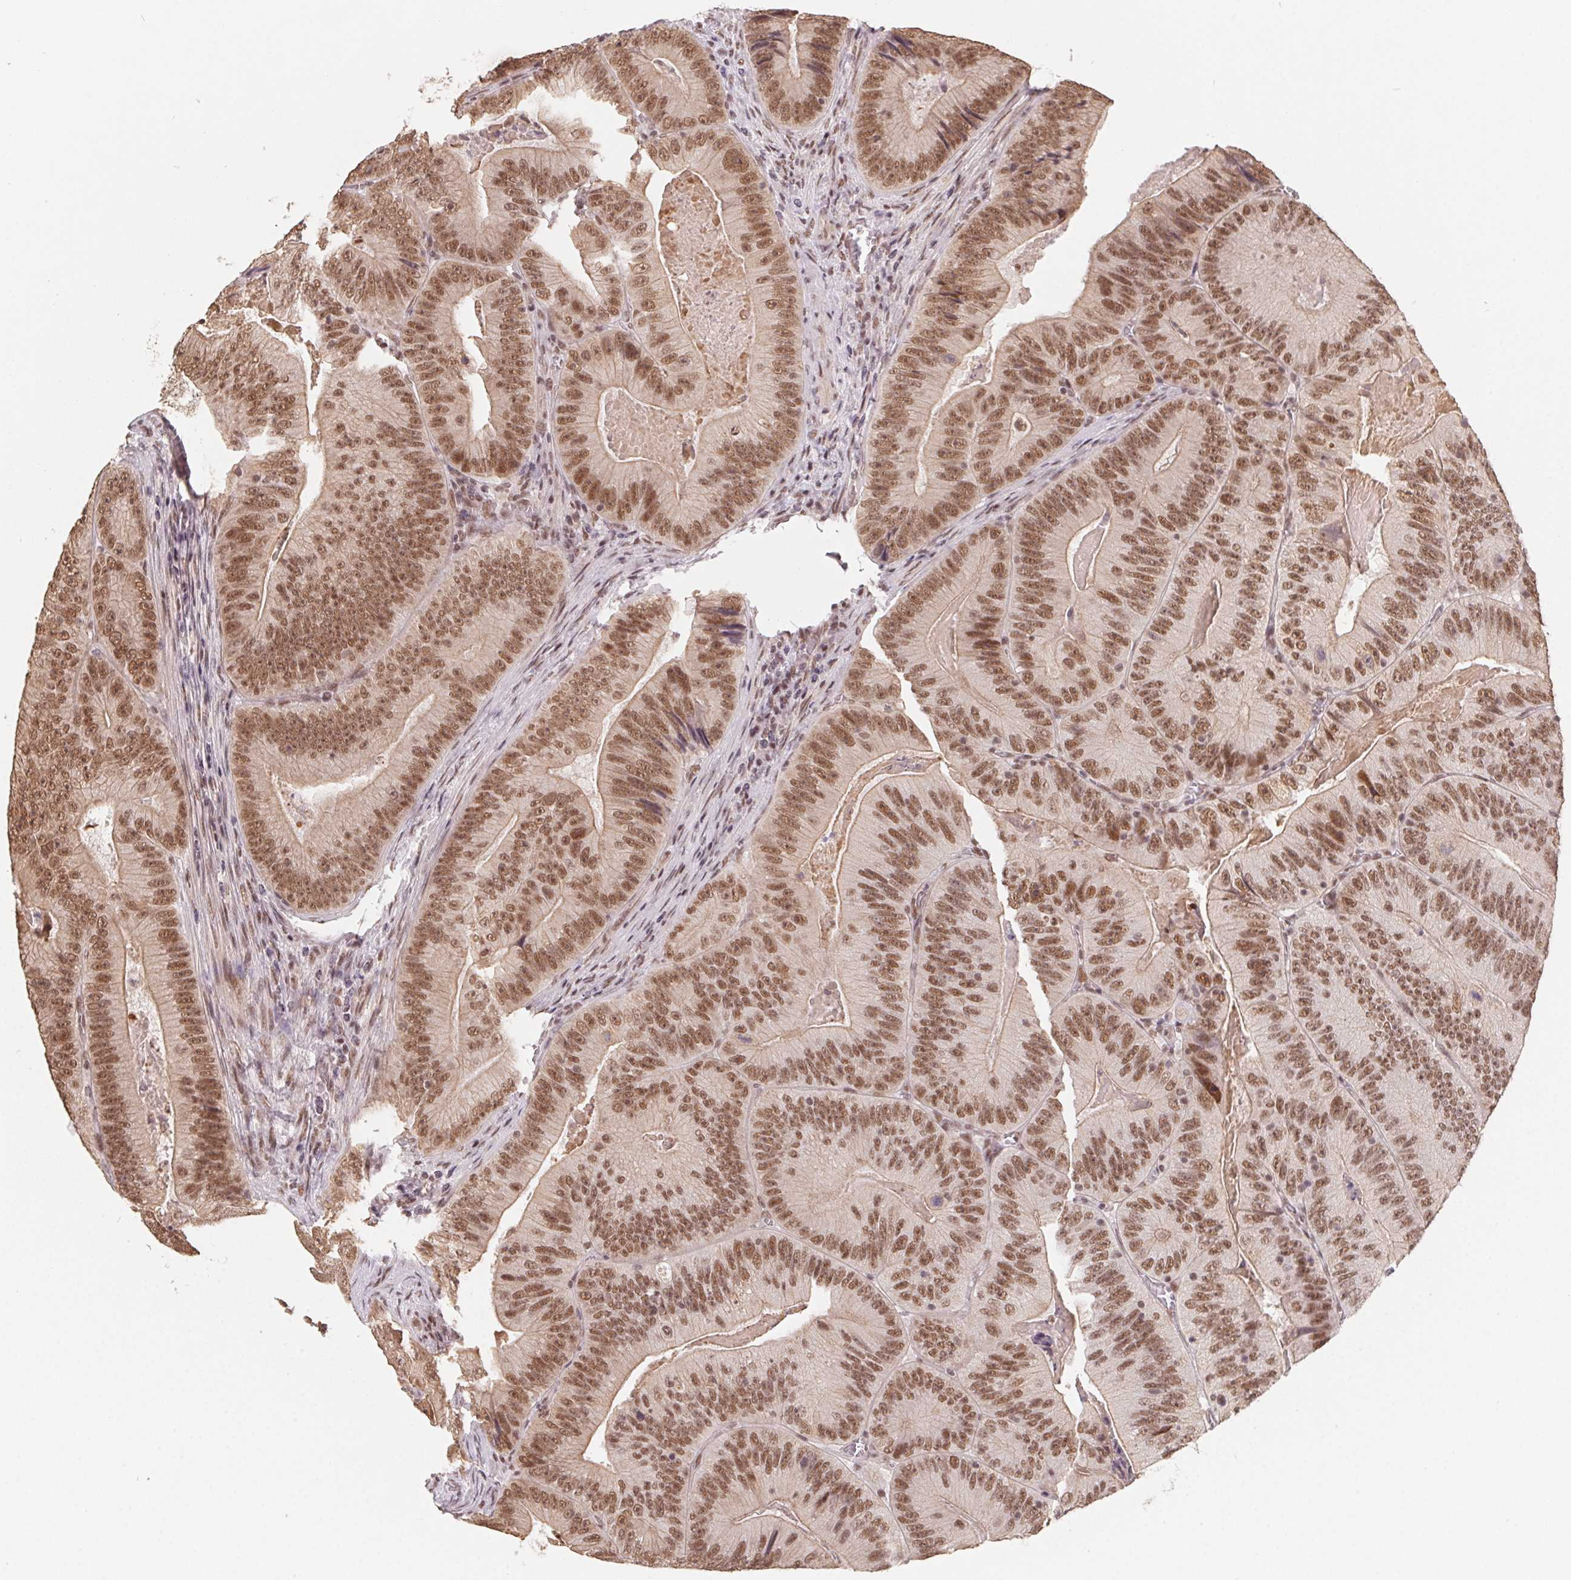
{"staining": {"intensity": "moderate", "quantity": ">75%", "location": "cytoplasmic/membranous,nuclear"}, "tissue": "colorectal cancer", "cell_type": "Tumor cells", "image_type": "cancer", "snomed": [{"axis": "morphology", "description": "Adenocarcinoma, NOS"}, {"axis": "topography", "description": "Colon"}], "caption": "Immunohistochemical staining of colorectal cancer demonstrates medium levels of moderate cytoplasmic/membranous and nuclear protein staining in approximately >75% of tumor cells.", "gene": "TCERG1", "patient": {"sex": "female", "age": 86}}